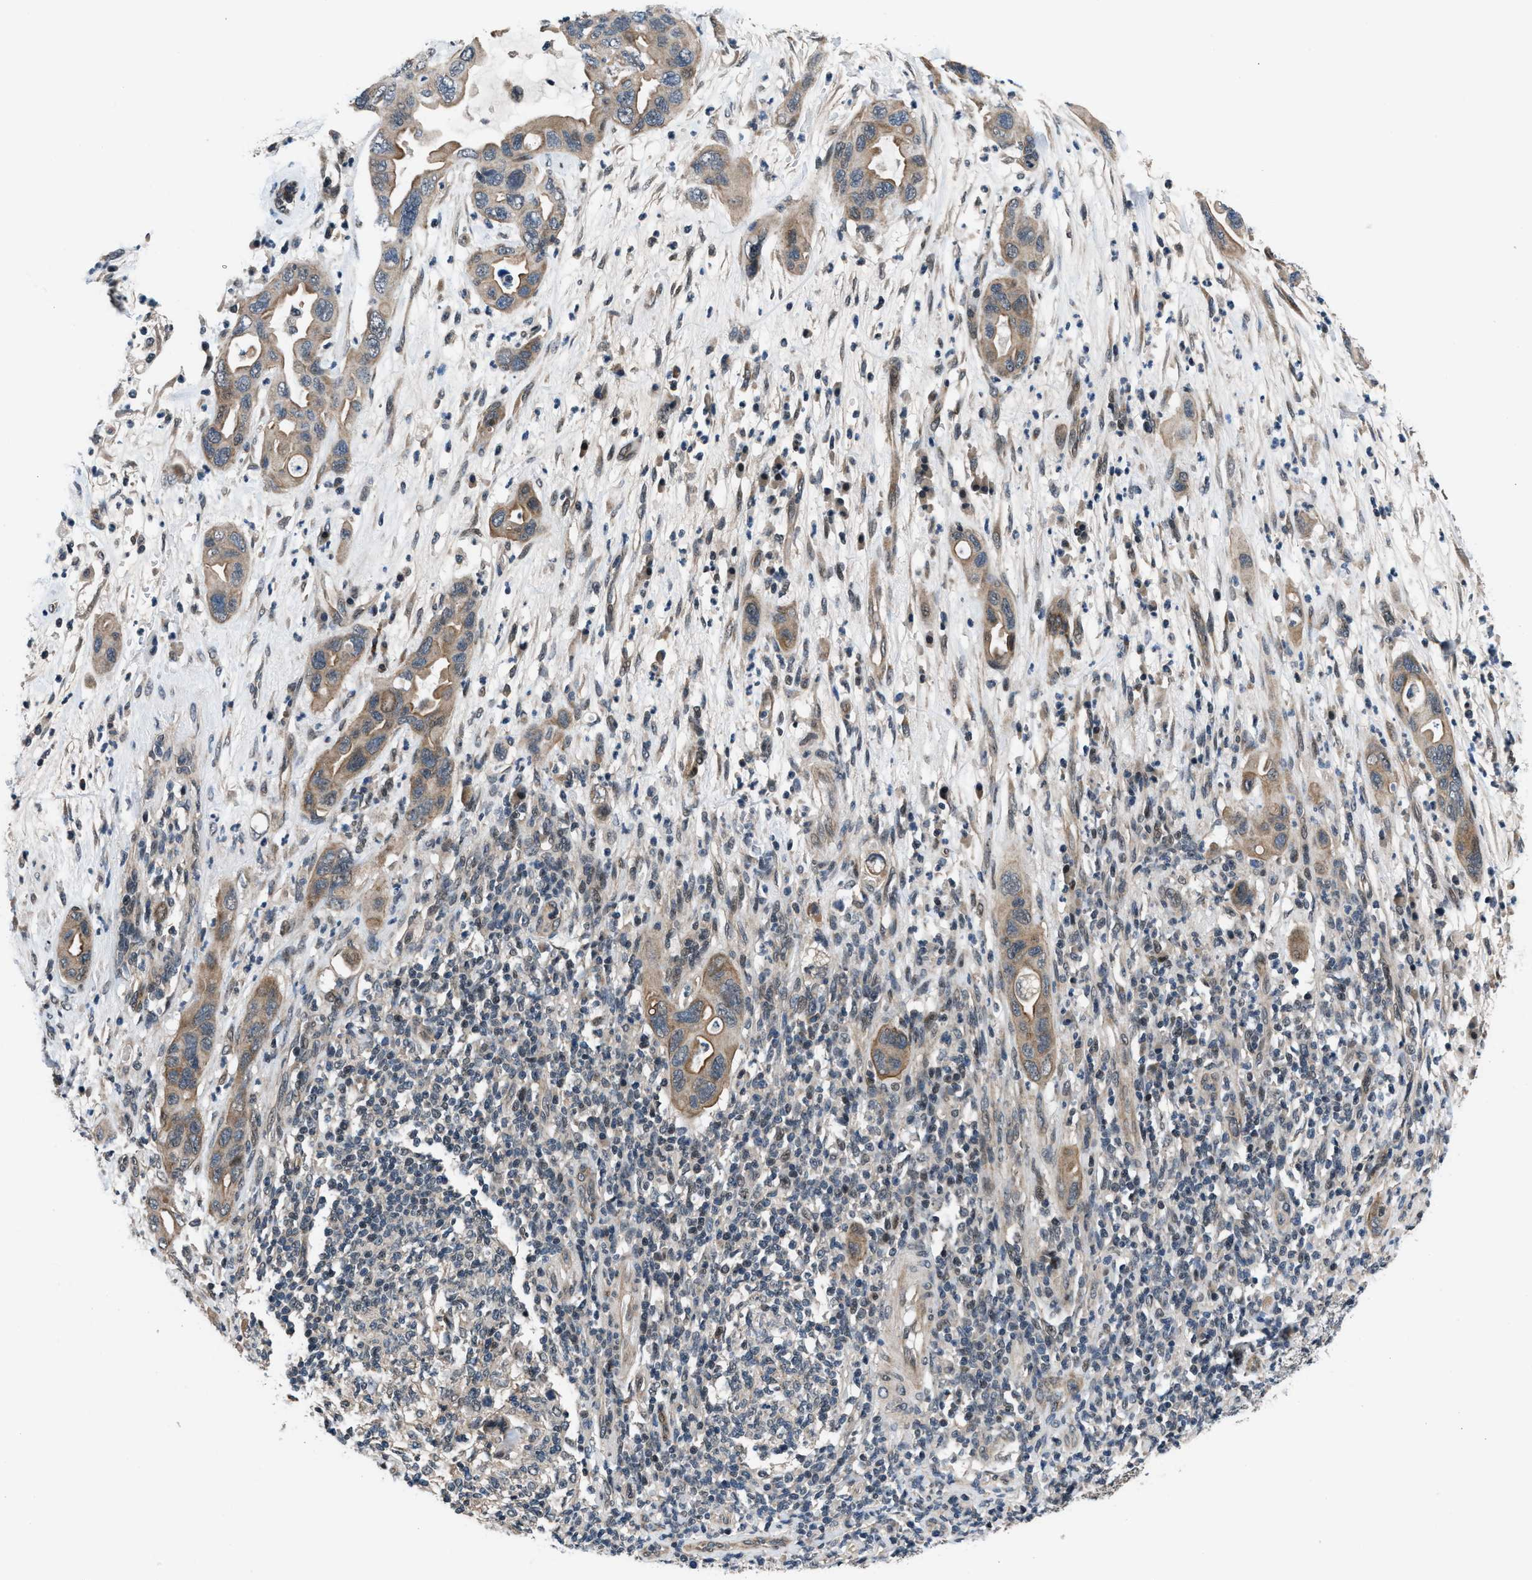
{"staining": {"intensity": "moderate", "quantity": ">75%", "location": "cytoplasmic/membranous"}, "tissue": "pancreatic cancer", "cell_type": "Tumor cells", "image_type": "cancer", "snomed": [{"axis": "morphology", "description": "Adenocarcinoma, NOS"}, {"axis": "topography", "description": "Pancreas"}], "caption": "About >75% of tumor cells in human adenocarcinoma (pancreatic) show moderate cytoplasmic/membranous protein expression as visualized by brown immunohistochemical staining.", "gene": "SETD5", "patient": {"sex": "female", "age": 71}}